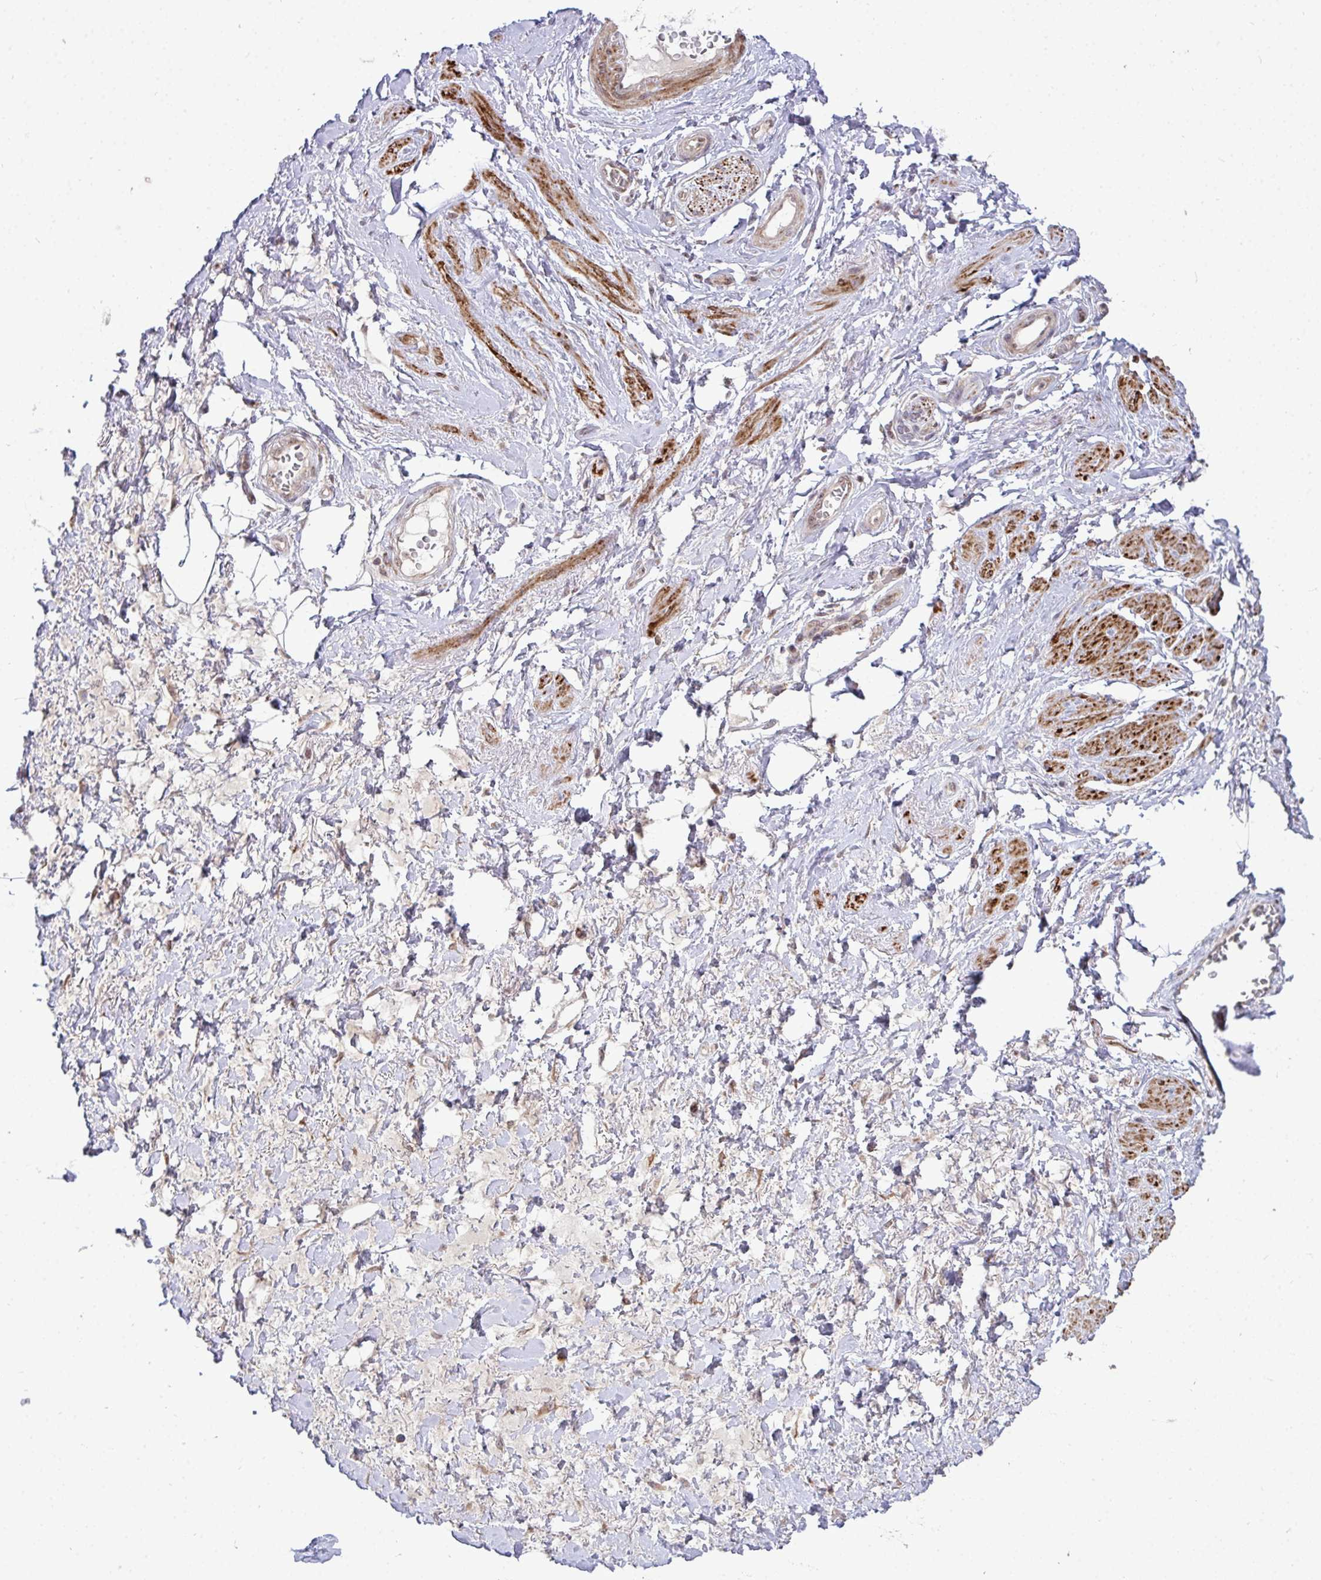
{"staining": {"intensity": "negative", "quantity": "none", "location": "none"}, "tissue": "adipose tissue", "cell_type": "Adipocytes", "image_type": "normal", "snomed": [{"axis": "morphology", "description": "Normal tissue, NOS"}, {"axis": "topography", "description": "Vagina"}, {"axis": "topography", "description": "Peripheral nerve tissue"}], "caption": "A high-resolution histopathology image shows immunohistochemistry staining of normal adipose tissue, which shows no significant staining in adipocytes. (Brightfield microscopy of DAB (3,3'-diaminobenzidine) IHC at high magnification).", "gene": "TRIM44", "patient": {"sex": "female", "age": 71}}